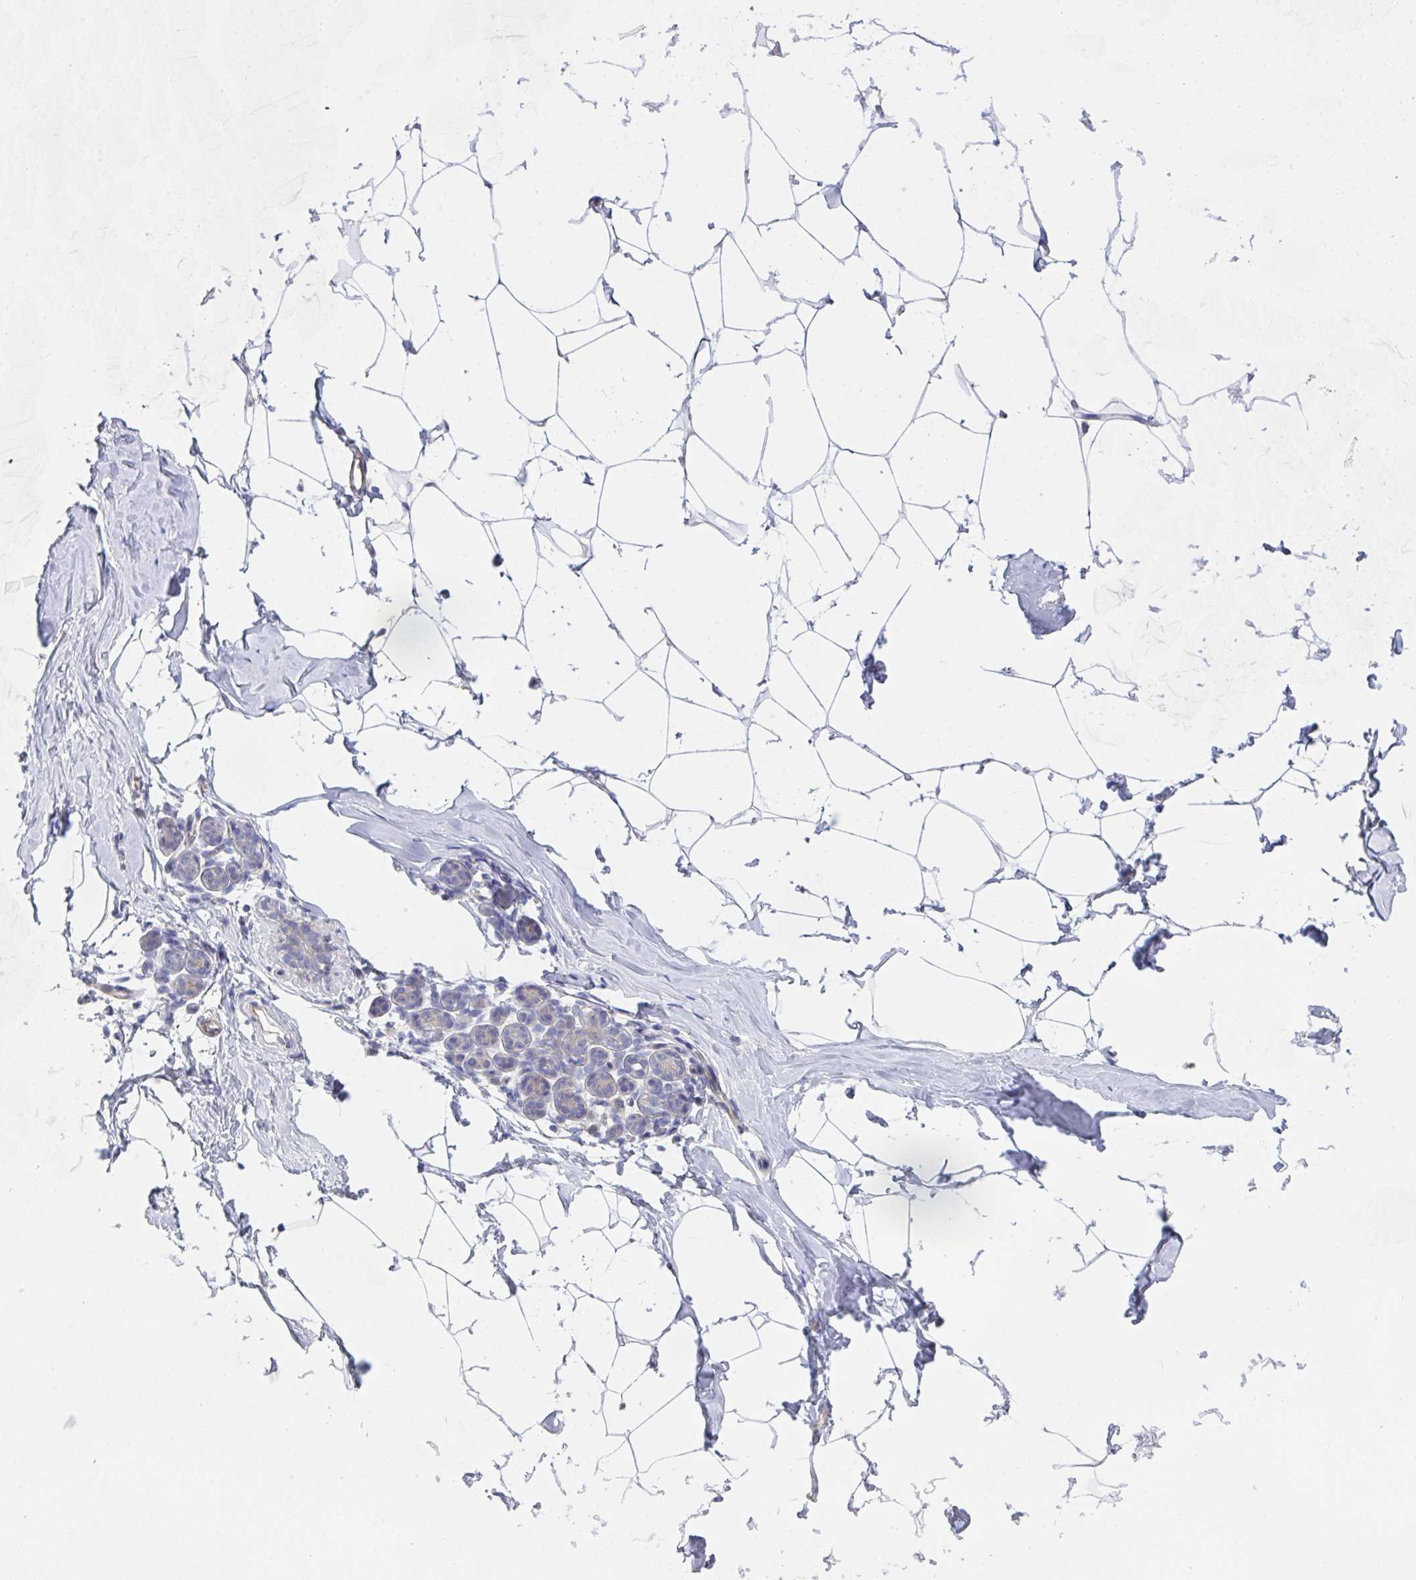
{"staining": {"intensity": "negative", "quantity": "none", "location": "none"}, "tissue": "breast", "cell_type": "Adipocytes", "image_type": "normal", "snomed": [{"axis": "morphology", "description": "Normal tissue, NOS"}, {"axis": "topography", "description": "Breast"}], "caption": "IHC histopathology image of unremarkable breast: human breast stained with DAB exhibits no significant protein expression in adipocytes.", "gene": "VWDE", "patient": {"sex": "female", "age": 32}}